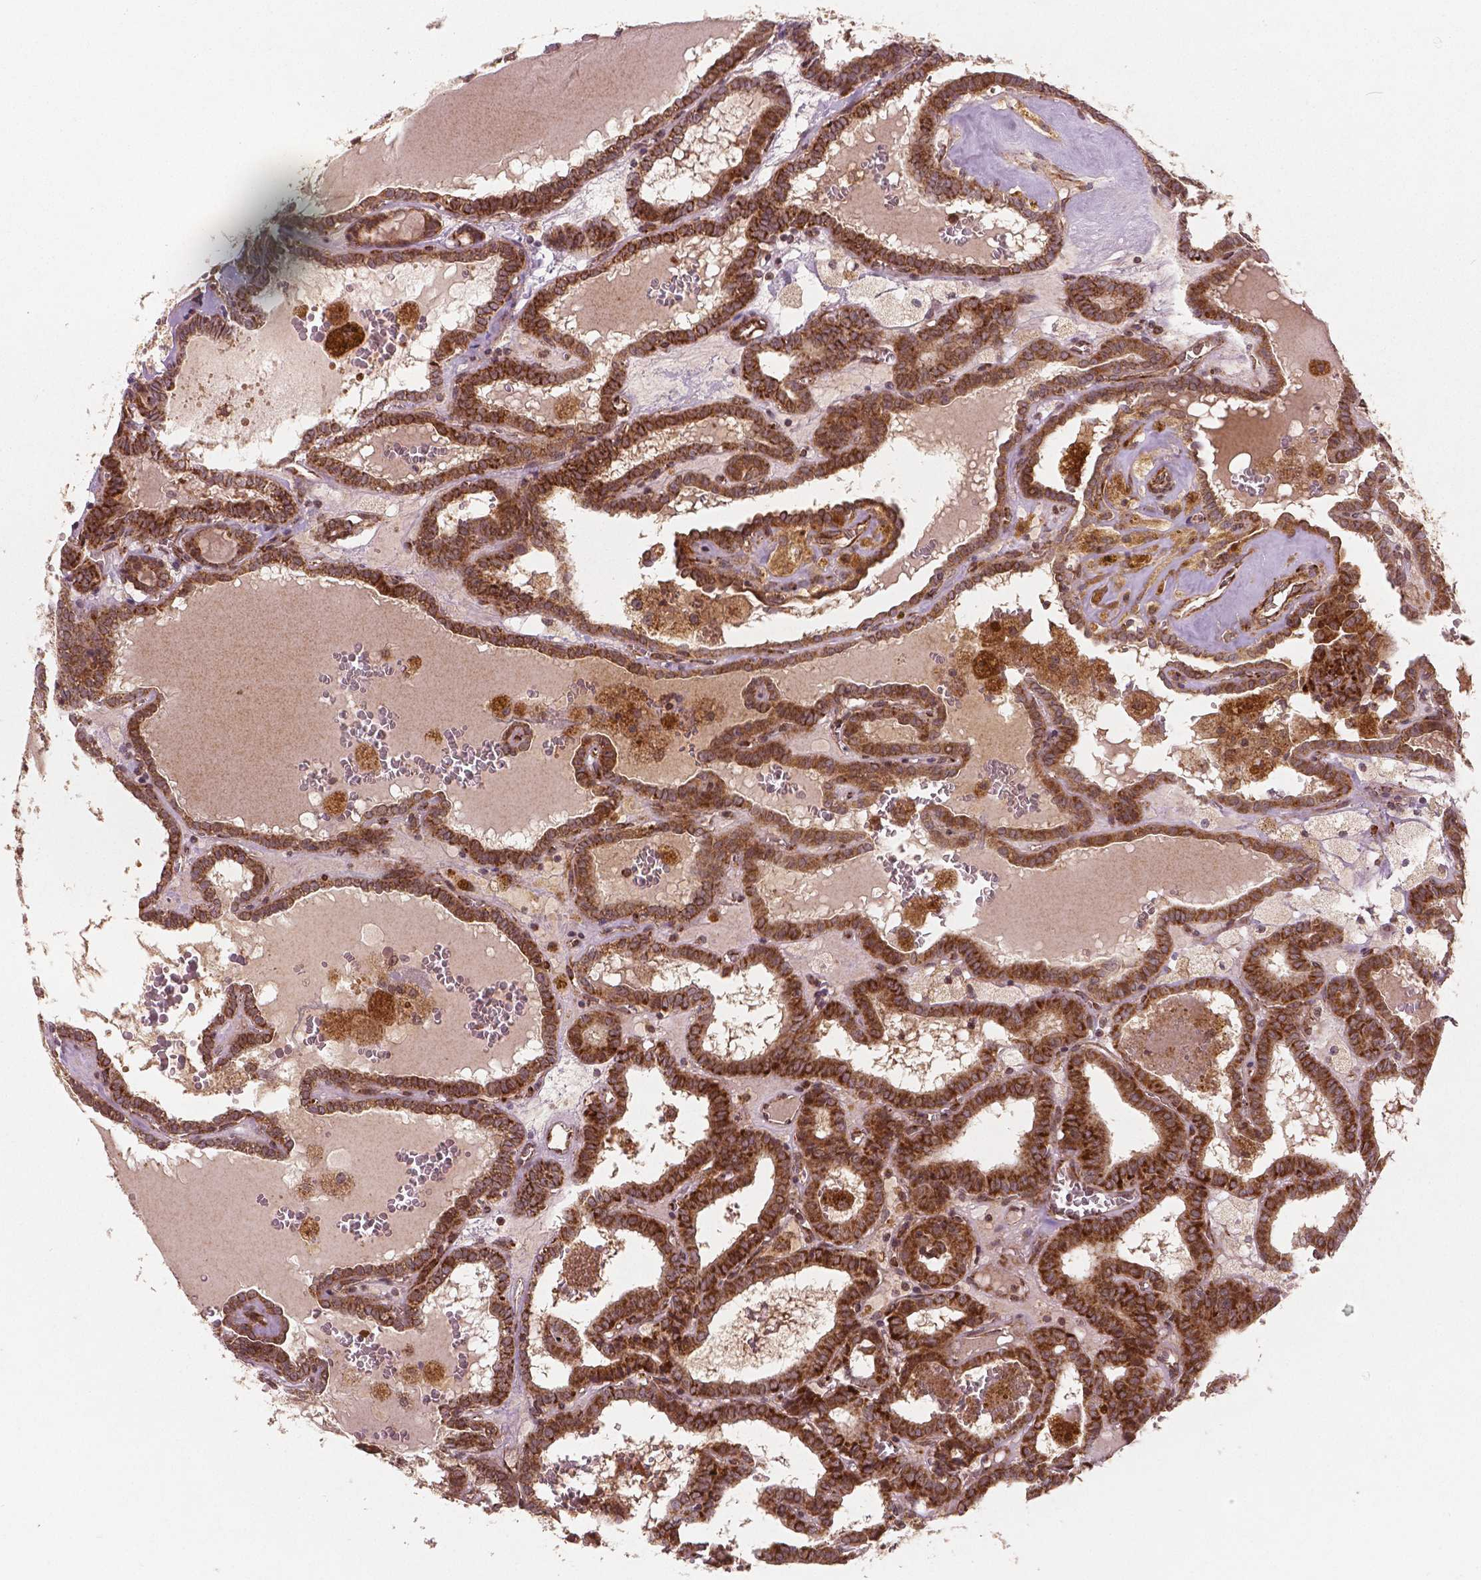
{"staining": {"intensity": "strong", "quantity": ">75%", "location": "cytoplasmic/membranous"}, "tissue": "thyroid cancer", "cell_type": "Tumor cells", "image_type": "cancer", "snomed": [{"axis": "morphology", "description": "Papillary adenocarcinoma, NOS"}, {"axis": "topography", "description": "Thyroid gland"}], "caption": "High-power microscopy captured an immunohistochemistry image of papillary adenocarcinoma (thyroid), revealing strong cytoplasmic/membranous staining in about >75% of tumor cells.", "gene": "PGAM5", "patient": {"sex": "female", "age": 39}}